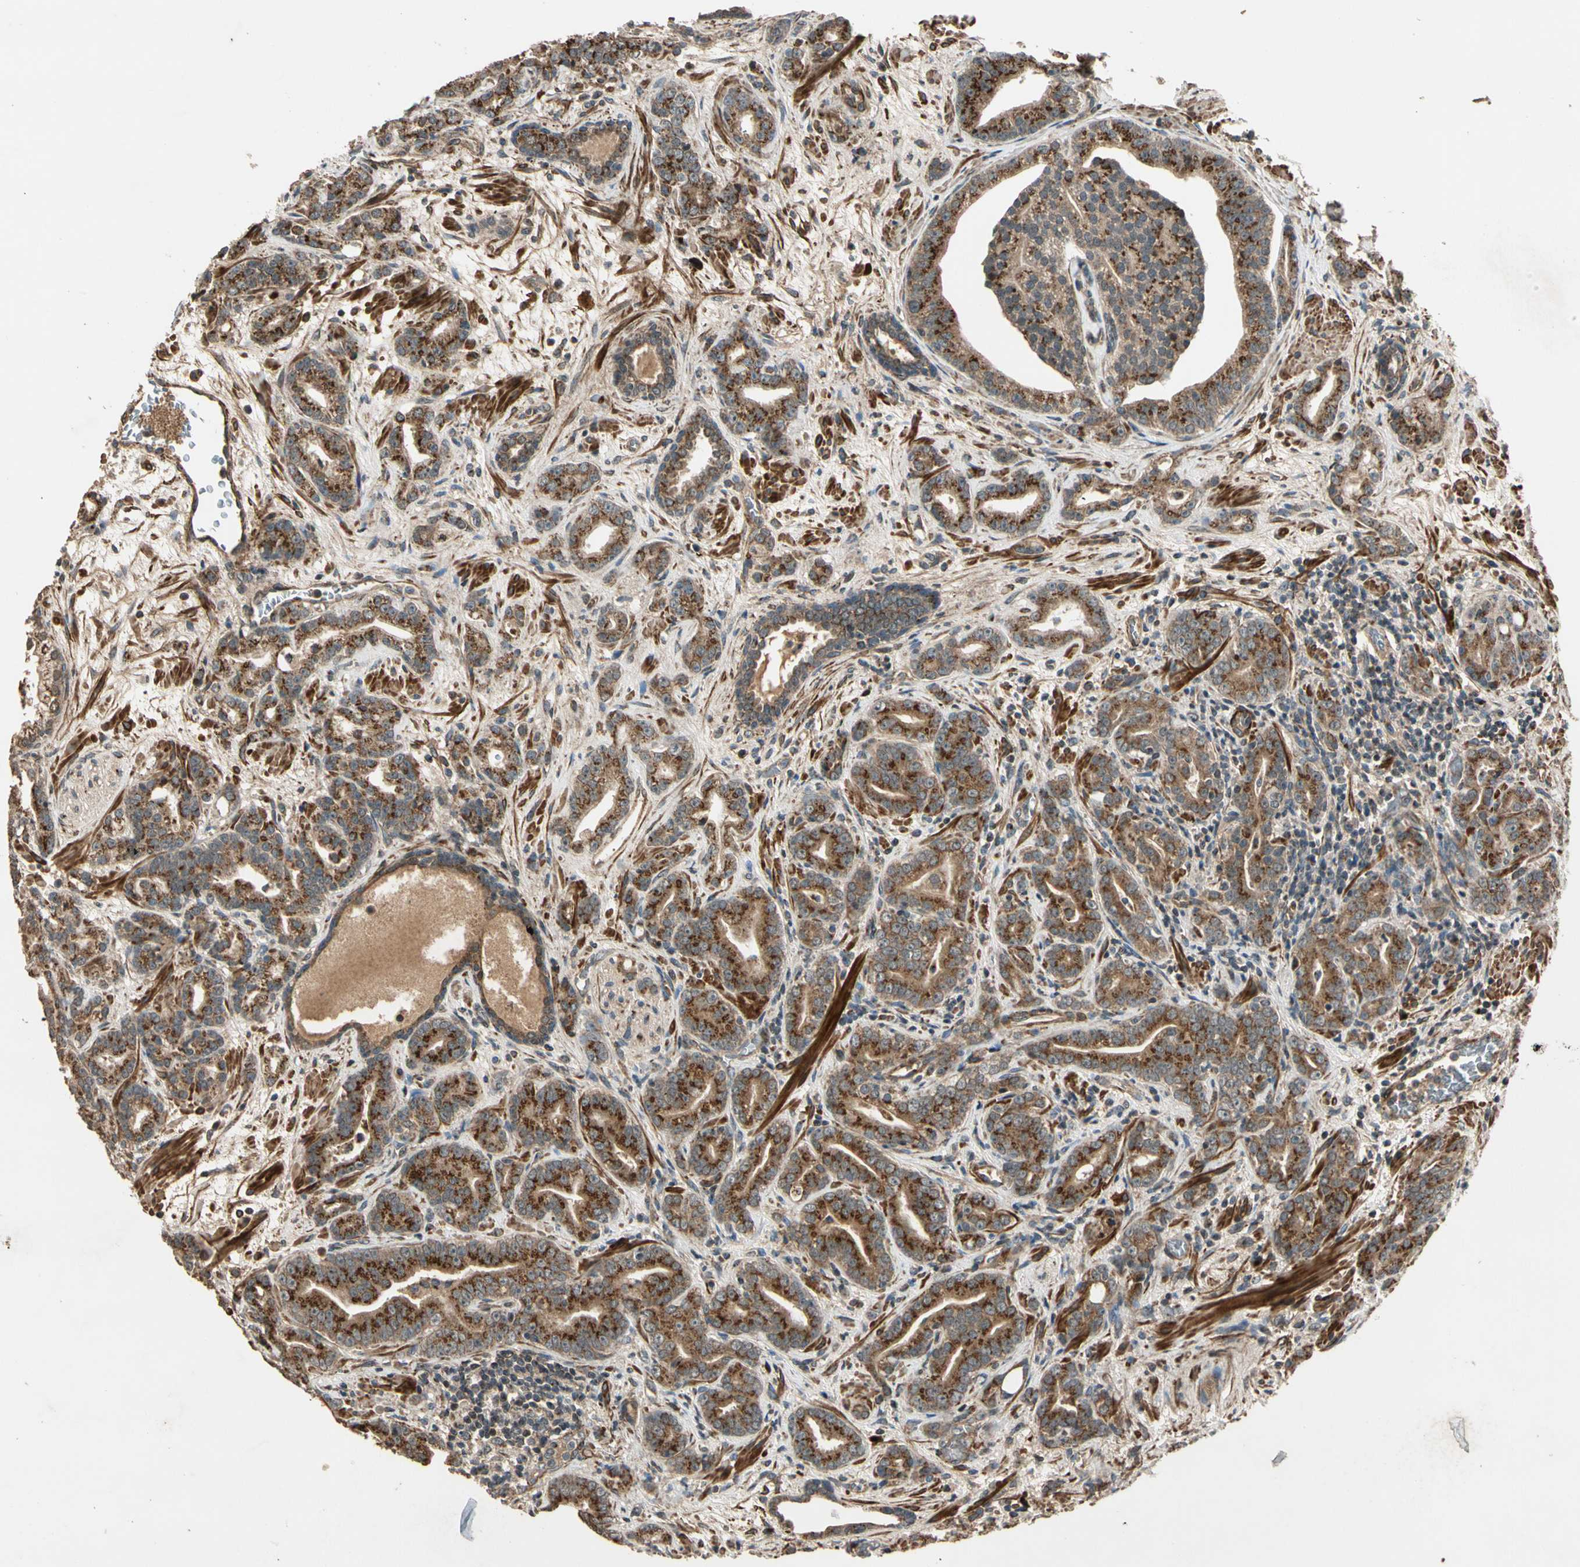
{"staining": {"intensity": "strong", "quantity": ">75%", "location": "cytoplasmic/membranous"}, "tissue": "prostate cancer", "cell_type": "Tumor cells", "image_type": "cancer", "snomed": [{"axis": "morphology", "description": "Adenocarcinoma, Low grade"}, {"axis": "topography", "description": "Prostate"}], "caption": "Immunohistochemistry (IHC) micrograph of neoplastic tissue: prostate low-grade adenocarcinoma stained using IHC demonstrates high levels of strong protein expression localized specifically in the cytoplasmic/membranous of tumor cells, appearing as a cytoplasmic/membranous brown color.", "gene": "GCK", "patient": {"sex": "male", "age": 63}}